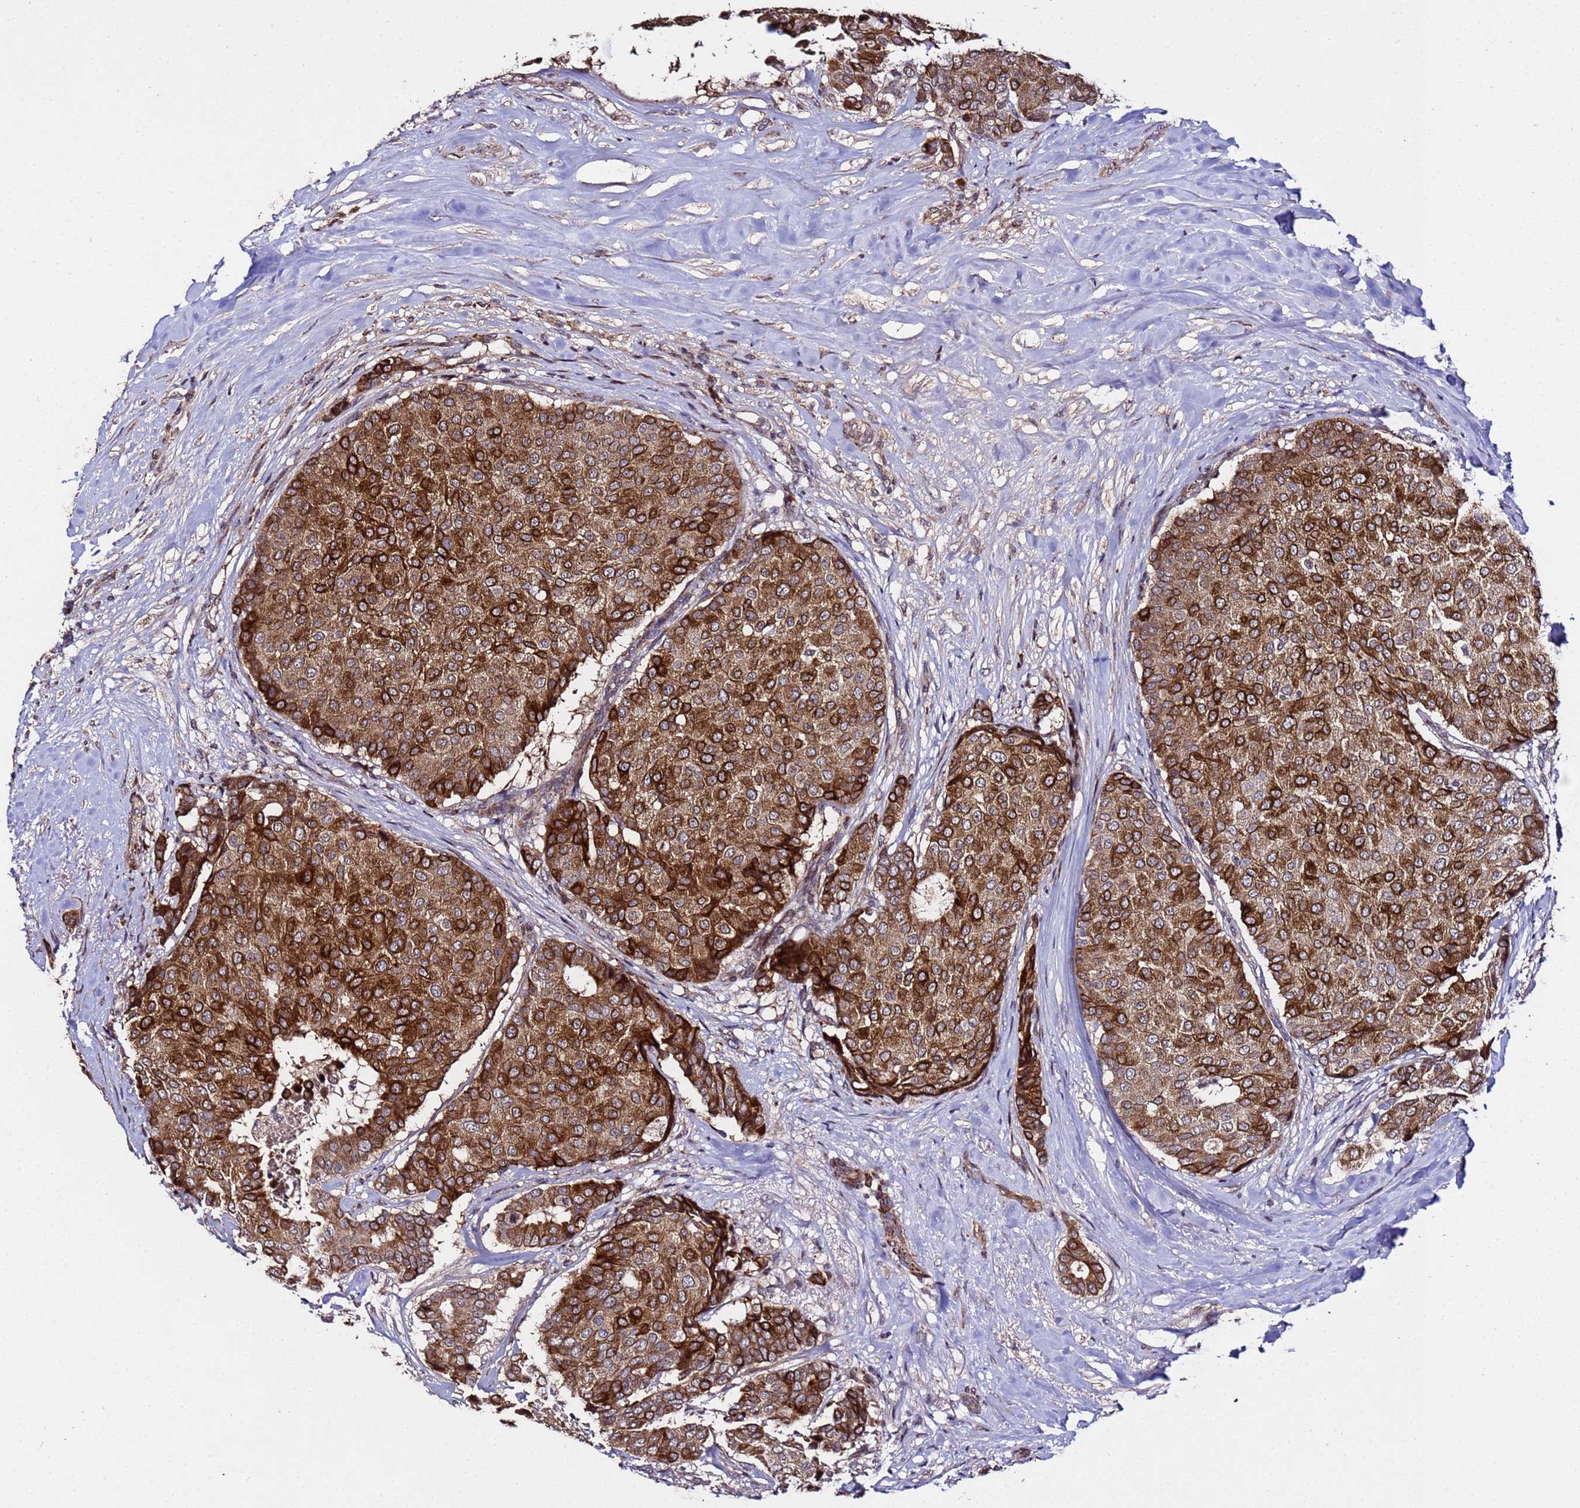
{"staining": {"intensity": "strong", "quantity": ">75%", "location": "cytoplasmic/membranous"}, "tissue": "breast cancer", "cell_type": "Tumor cells", "image_type": "cancer", "snomed": [{"axis": "morphology", "description": "Duct carcinoma"}, {"axis": "topography", "description": "Breast"}], "caption": "Brown immunohistochemical staining in breast cancer demonstrates strong cytoplasmic/membranous positivity in approximately >75% of tumor cells.", "gene": "WNK4", "patient": {"sex": "female", "age": 75}}